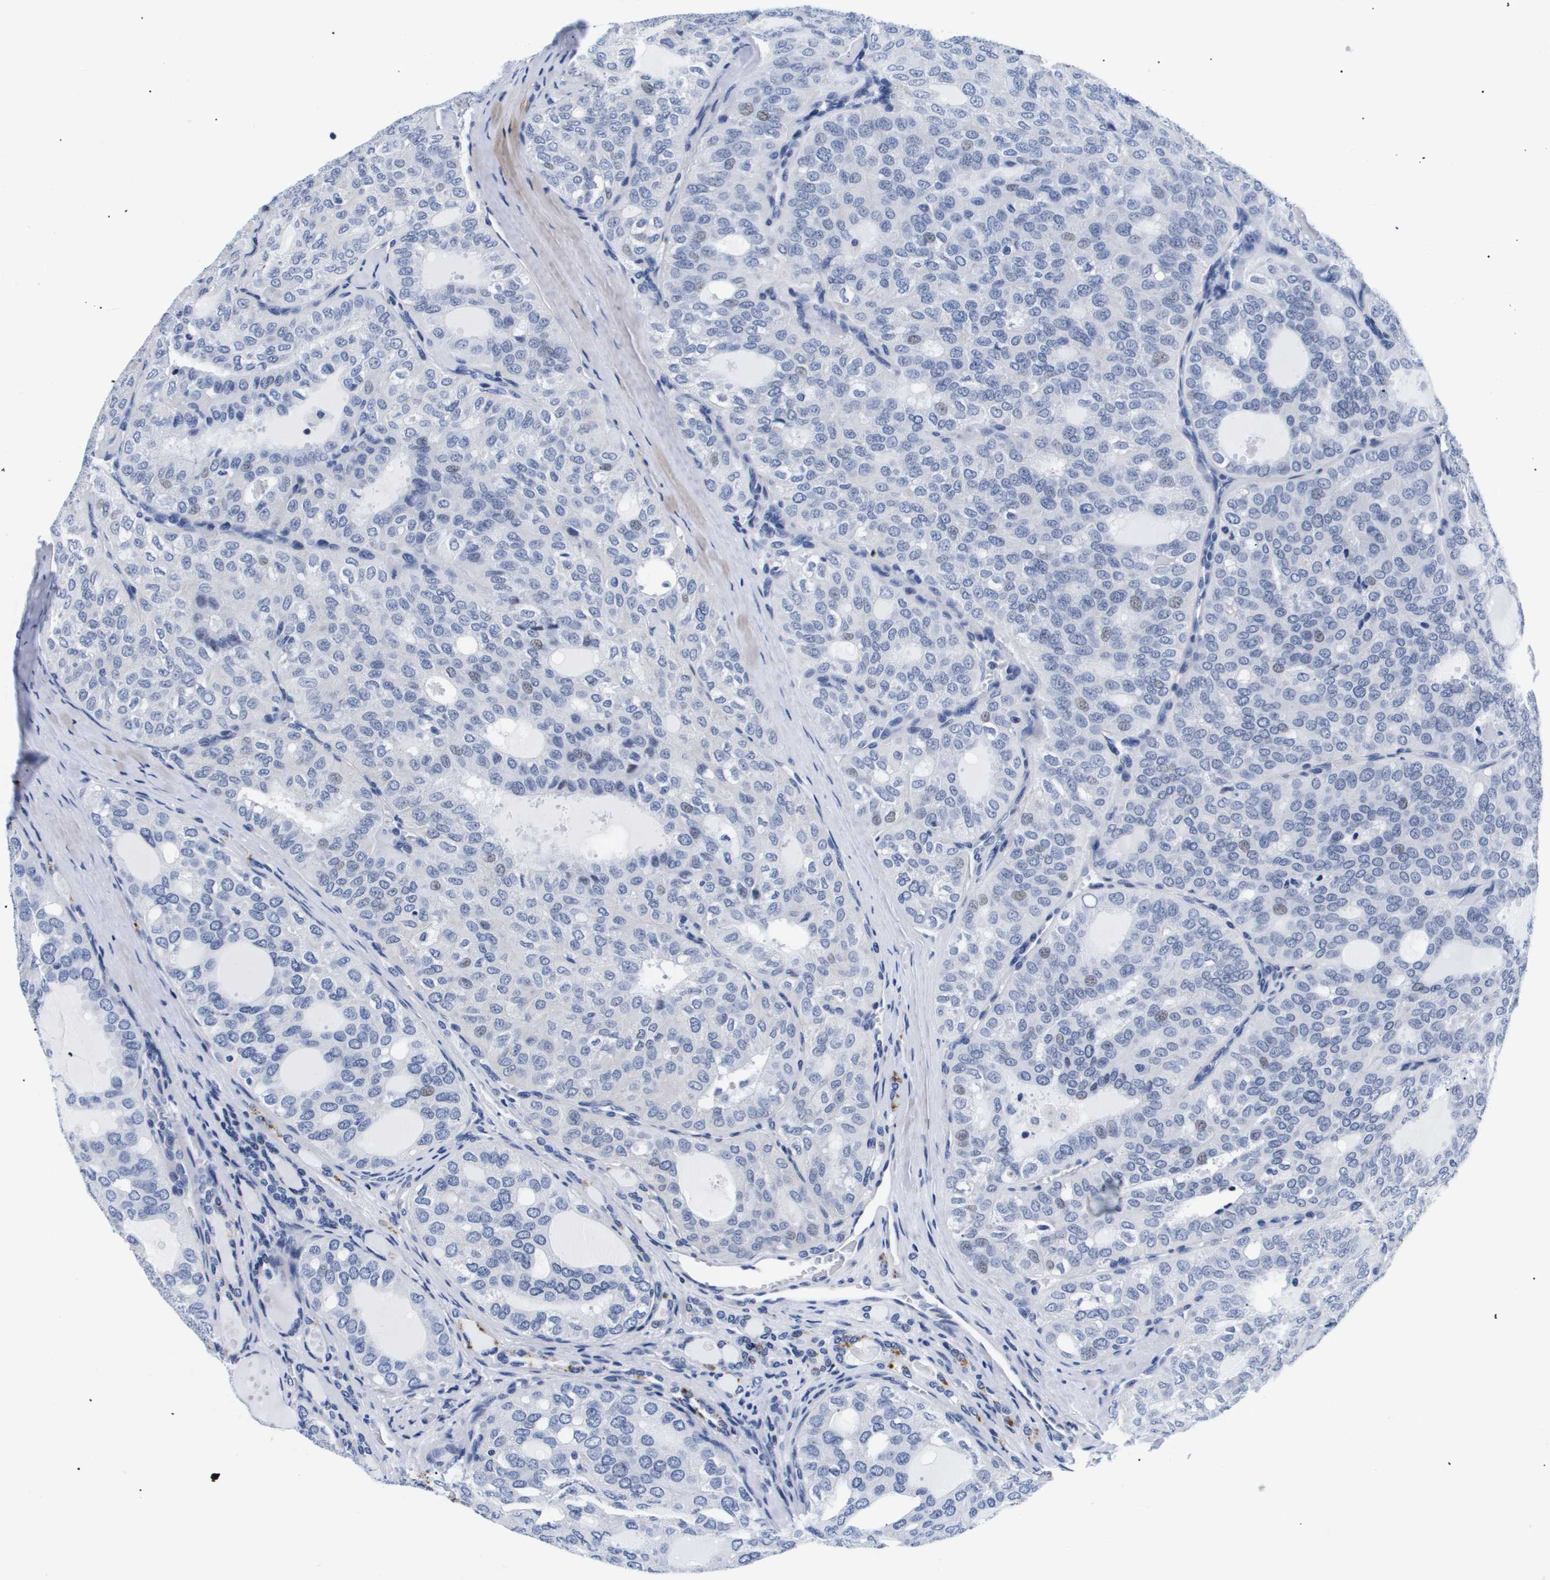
{"staining": {"intensity": "weak", "quantity": "<25%", "location": "nuclear"}, "tissue": "thyroid cancer", "cell_type": "Tumor cells", "image_type": "cancer", "snomed": [{"axis": "morphology", "description": "Follicular adenoma carcinoma, NOS"}, {"axis": "topography", "description": "Thyroid gland"}], "caption": "Immunohistochemistry (IHC) histopathology image of neoplastic tissue: thyroid cancer stained with DAB (3,3'-diaminobenzidine) displays no significant protein expression in tumor cells.", "gene": "SHD", "patient": {"sex": "male", "age": 75}}